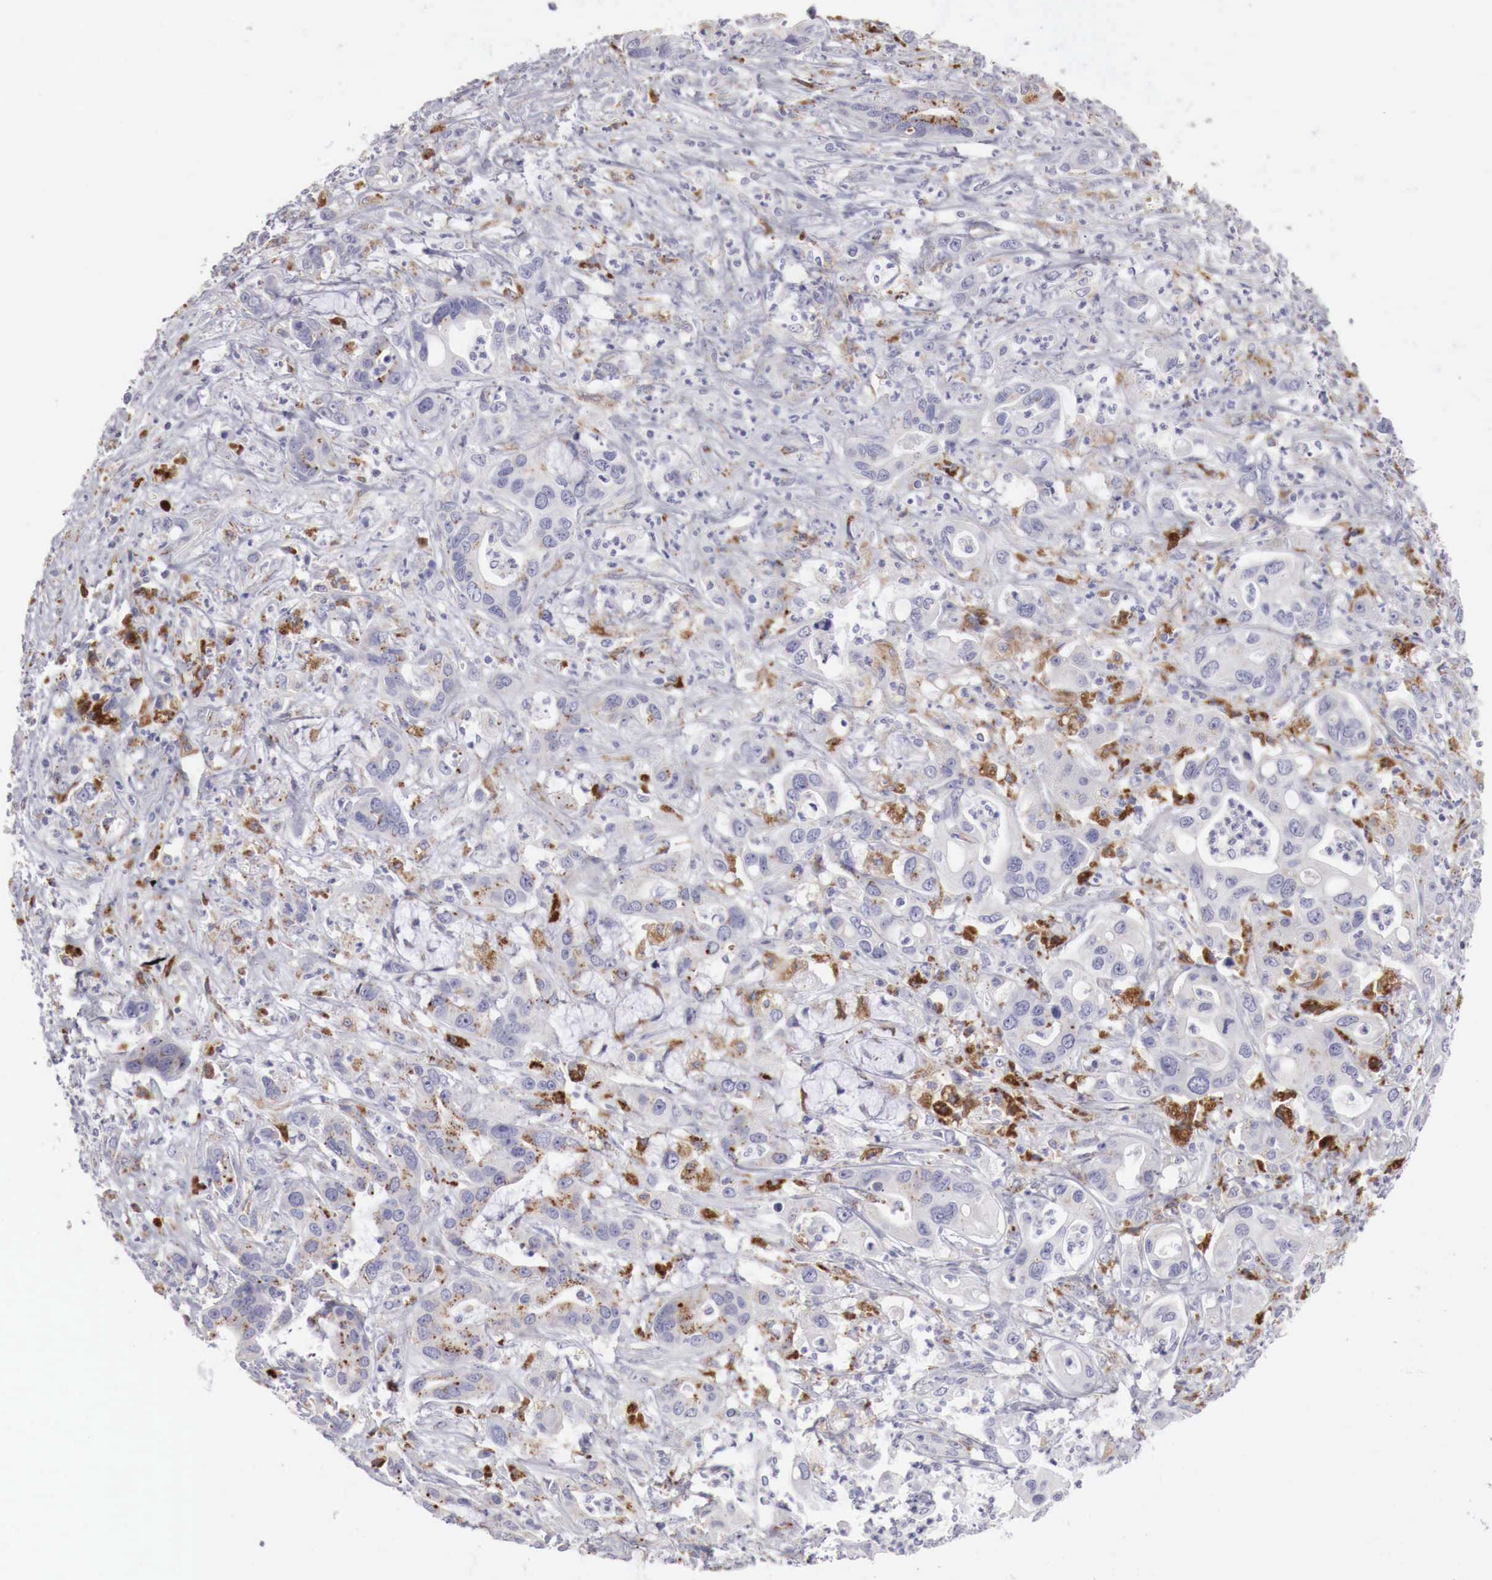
{"staining": {"intensity": "moderate", "quantity": "25%-75%", "location": "cytoplasmic/membranous"}, "tissue": "liver cancer", "cell_type": "Tumor cells", "image_type": "cancer", "snomed": [{"axis": "morphology", "description": "Cholangiocarcinoma"}, {"axis": "topography", "description": "Liver"}], "caption": "IHC staining of liver cholangiocarcinoma, which demonstrates medium levels of moderate cytoplasmic/membranous staining in approximately 25%-75% of tumor cells indicating moderate cytoplasmic/membranous protein positivity. The staining was performed using DAB (brown) for protein detection and nuclei were counterstained in hematoxylin (blue).", "gene": "GLA", "patient": {"sex": "female", "age": 65}}